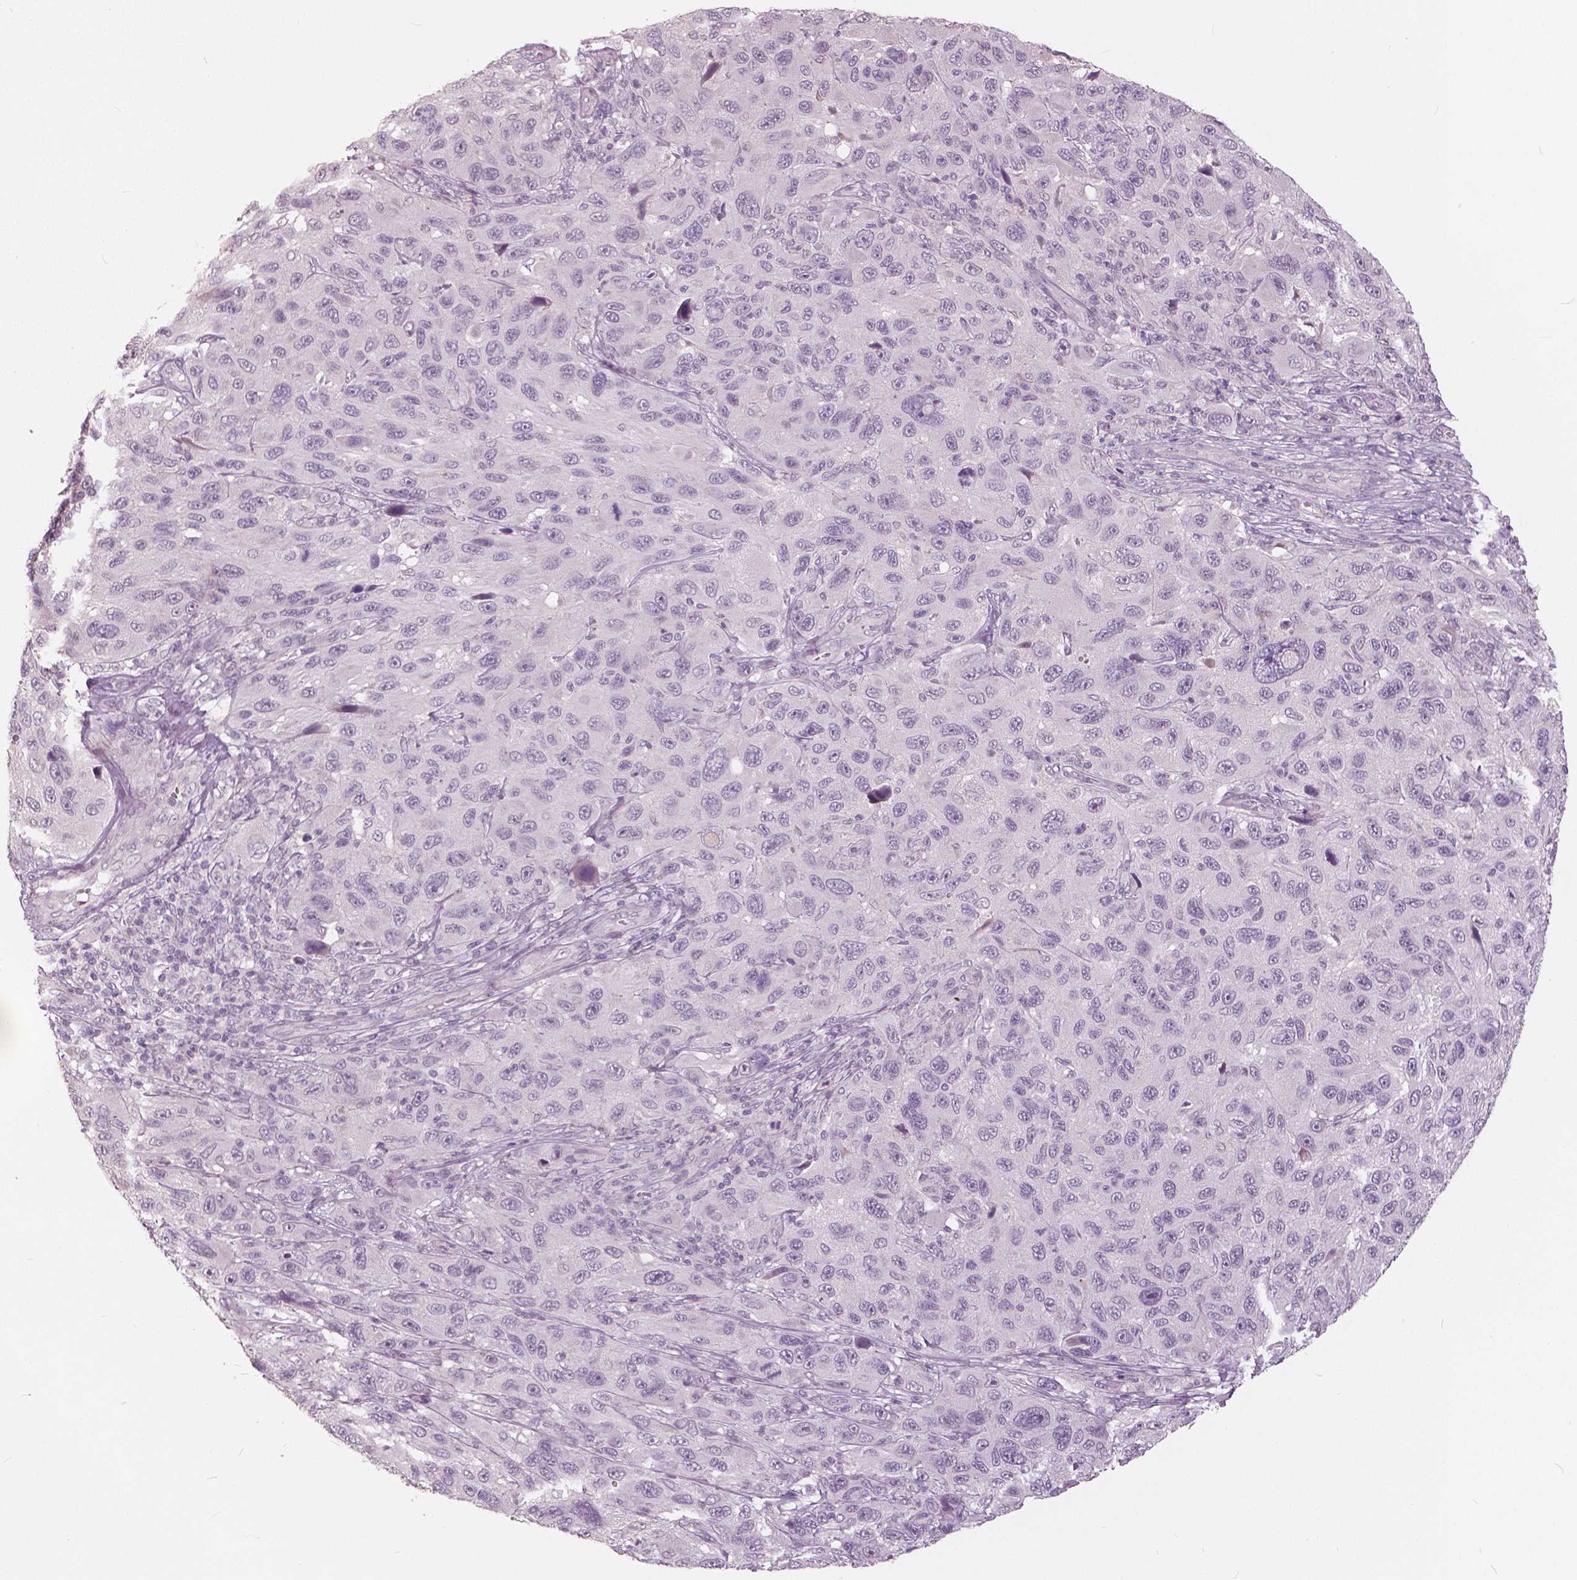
{"staining": {"intensity": "negative", "quantity": "none", "location": "none"}, "tissue": "melanoma", "cell_type": "Tumor cells", "image_type": "cancer", "snomed": [{"axis": "morphology", "description": "Malignant melanoma, NOS"}, {"axis": "topography", "description": "Skin"}], "caption": "An IHC histopathology image of malignant melanoma is shown. There is no staining in tumor cells of malignant melanoma.", "gene": "NANOG", "patient": {"sex": "male", "age": 53}}